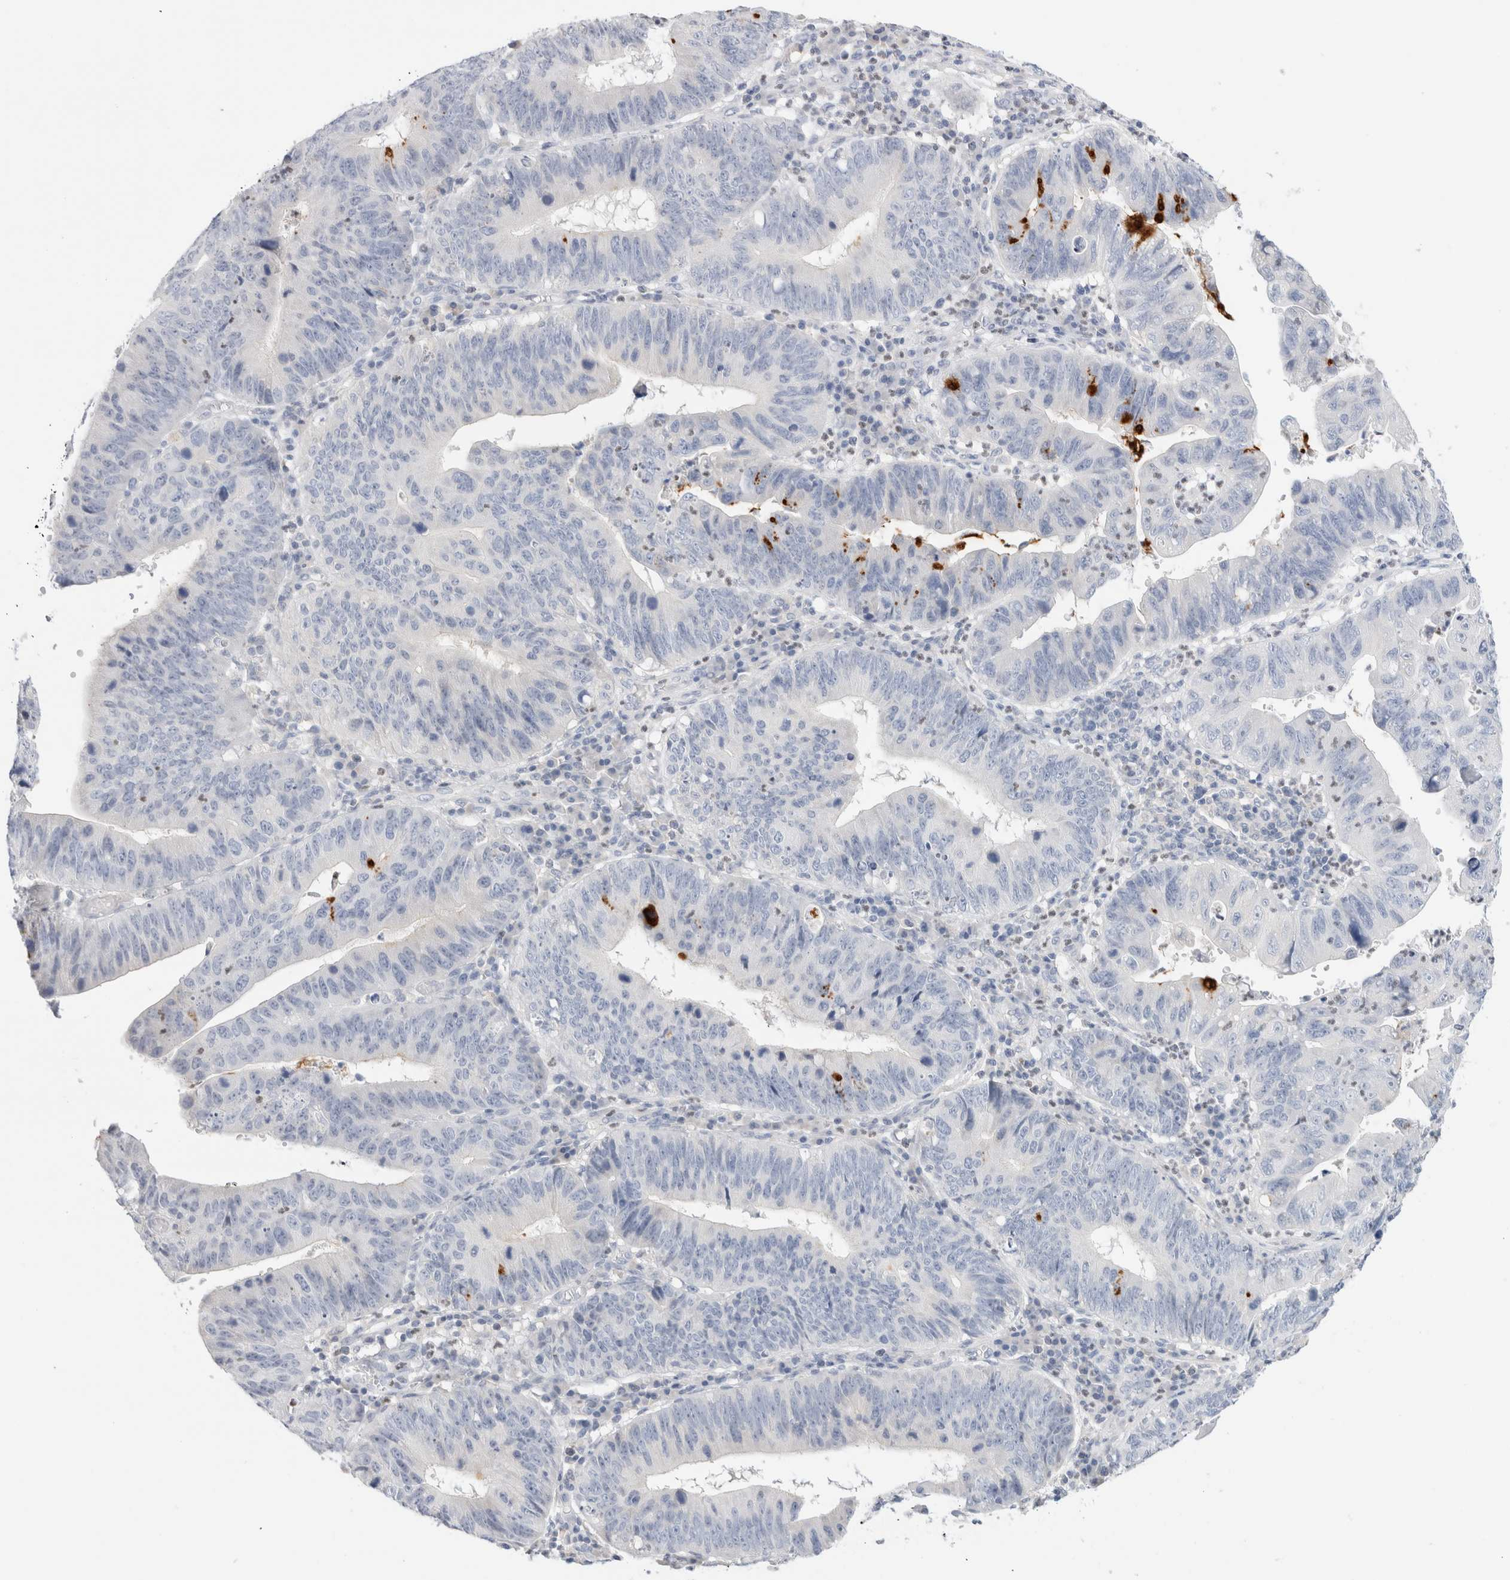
{"staining": {"intensity": "strong", "quantity": "<25%", "location": "cytoplasmic/membranous"}, "tissue": "stomach cancer", "cell_type": "Tumor cells", "image_type": "cancer", "snomed": [{"axis": "morphology", "description": "Adenocarcinoma, NOS"}, {"axis": "topography", "description": "Stomach"}], "caption": "Strong cytoplasmic/membranous positivity for a protein is present in about <25% of tumor cells of adenocarcinoma (stomach) using immunohistochemistry (IHC).", "gene": "ADAM30", "patient": {"sex": "male", "age": 59}}